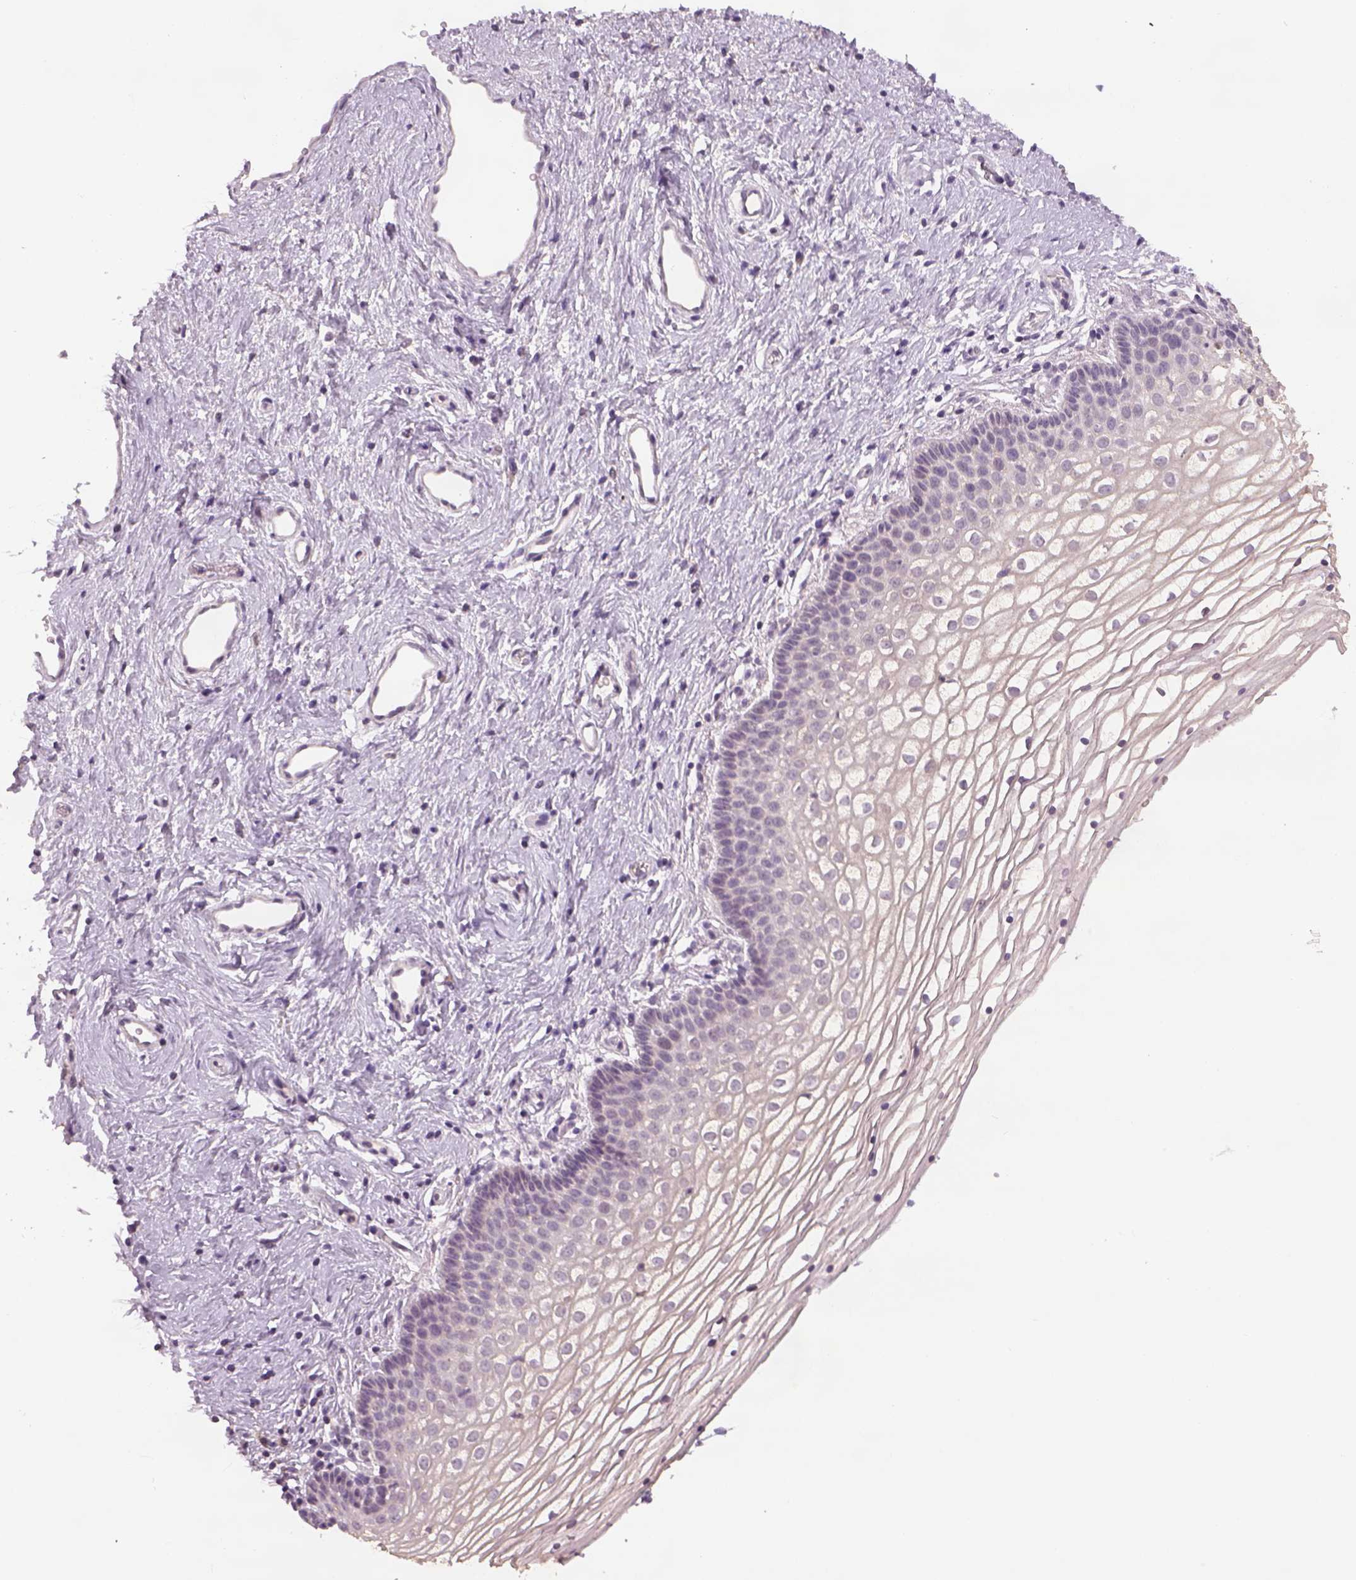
{"staining": {"intensity": "negative", "quantity": "none", "location": "none"}, "tissue": "vagina", "cell_type": "Squamous epithelial cells", "image_type": "normal", "snomed": [{"axis": "morphology", "description": "Normal tissue, NOS"}, {"axis": "topography", "description": "Vagina"}], "caption": "Squamous epithelial cells are negative for protein expression in unremarkable human vagina. The staining is performed using DAB brown chromogen with nuclei counter-stained in using hematoxylin.", "gene": "GDNF", "patient": {"sex": "female", "age": 36}}